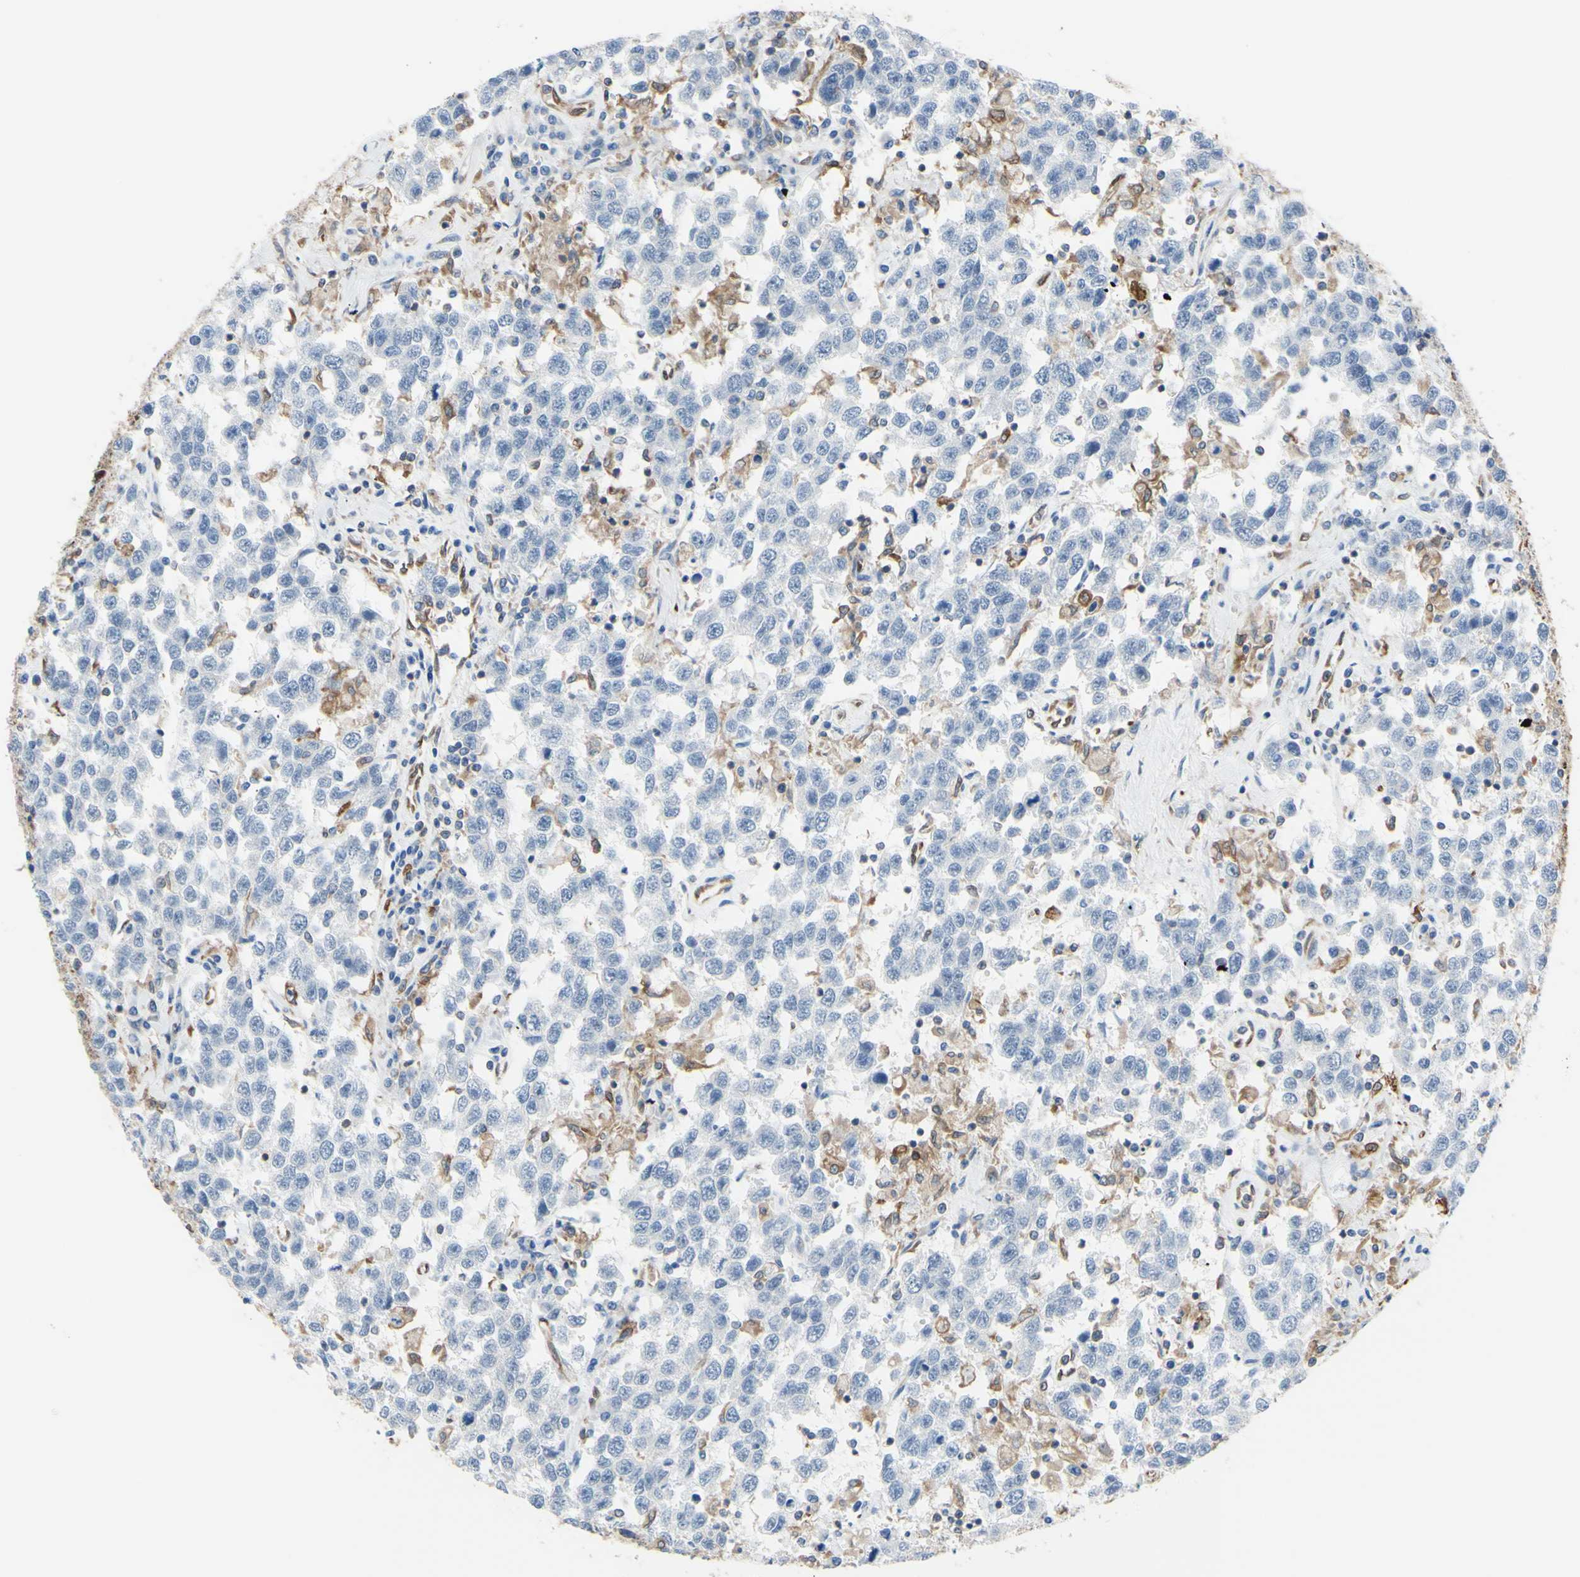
{"staining": {"intensity": "negative", "quantity": "none", "location": "none"}, "tissue": "testis cancer", "cell_type": "Tumor cells", "image_type": "cancer", "snomed": [{"axis": "morphology", "description": "Seminoma, NOS"}, {"axis": "topography", "description": "Testis"}], "caption": "This is an IHC micrograph of human testis cancer. There is no expression in tumor cells.", "gene": "MGST2", "patient": {"sex": "male", "age": 41}}